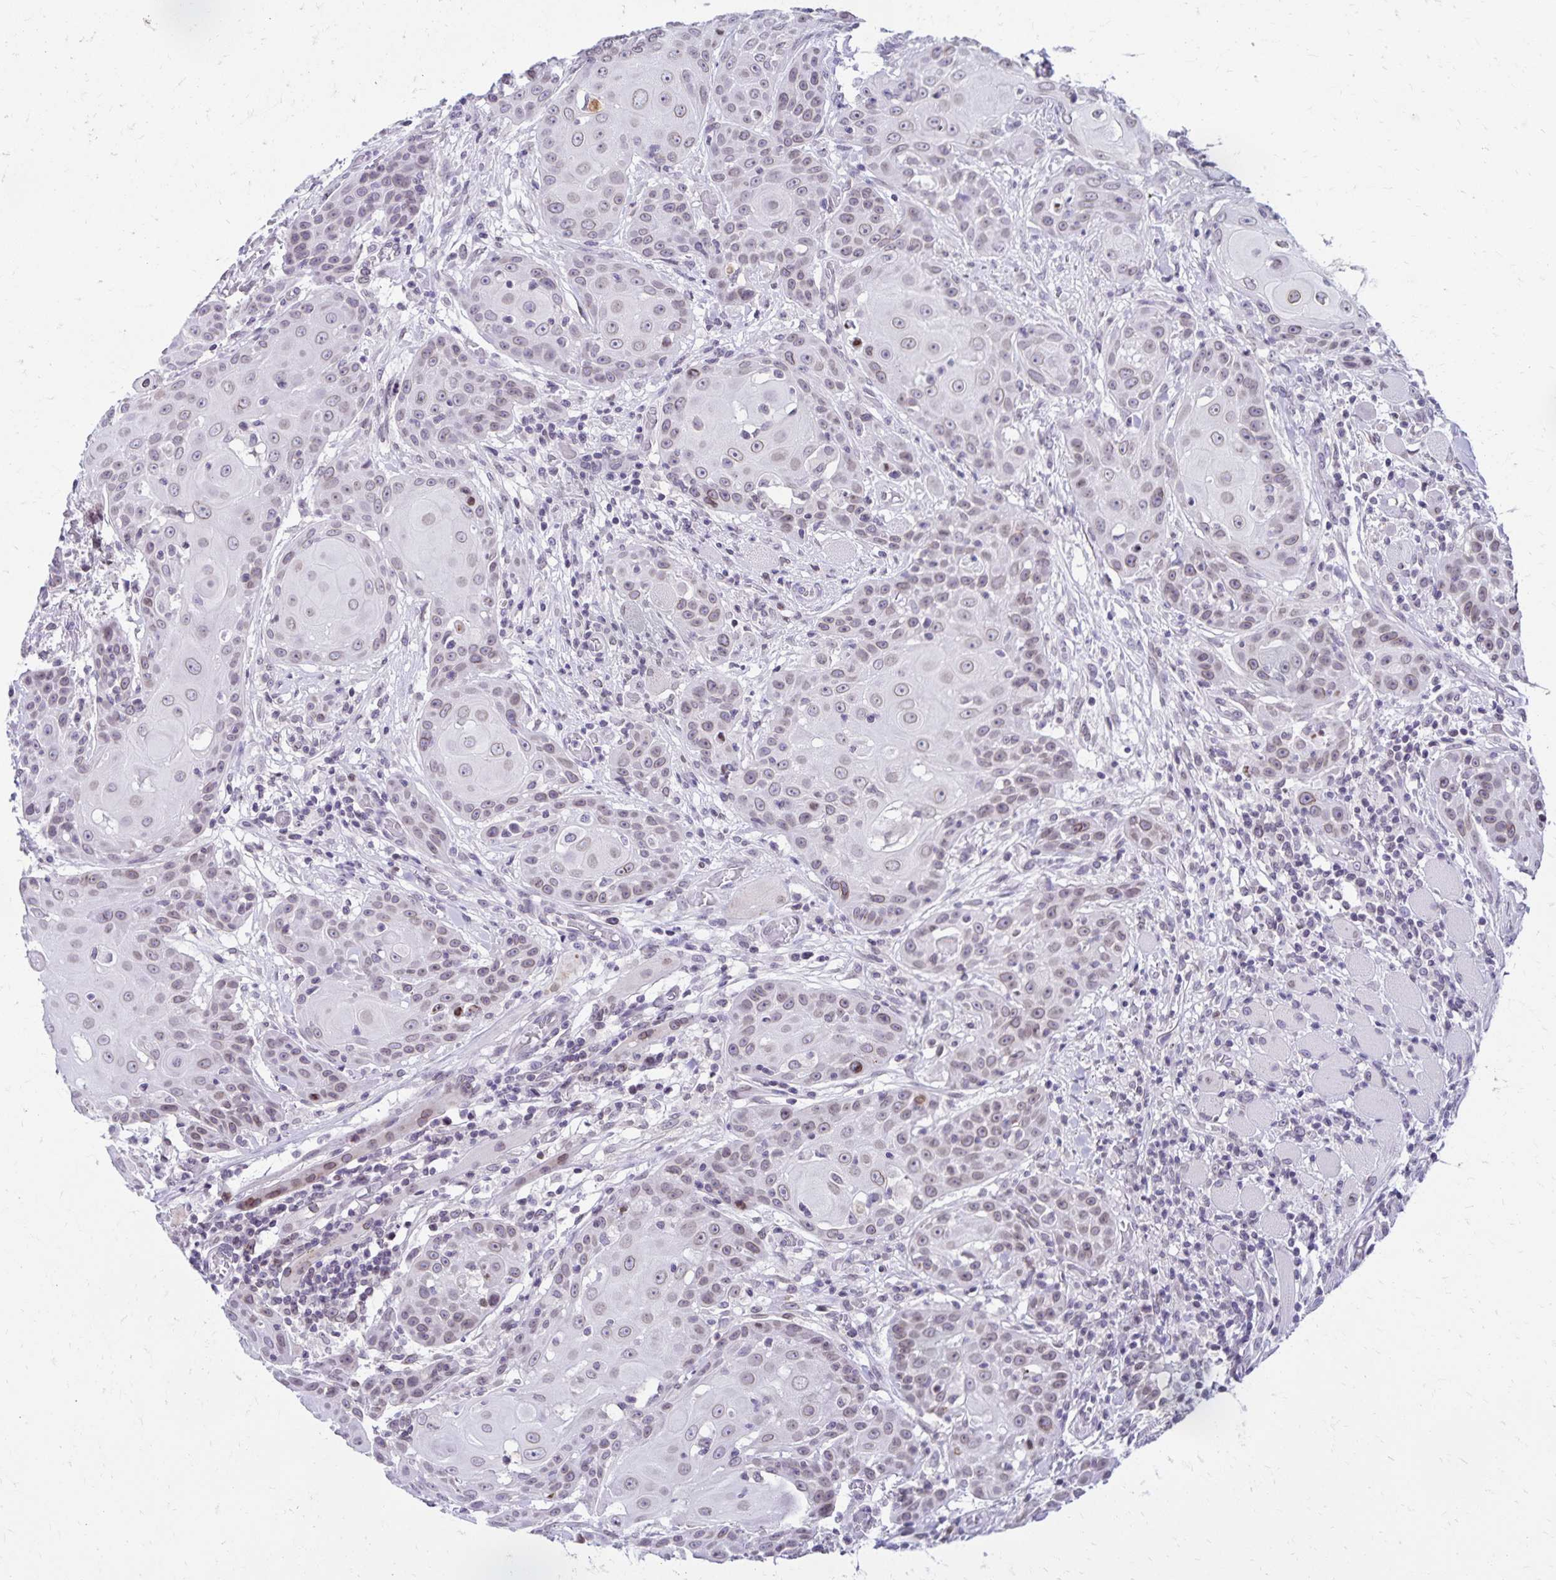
{"staining": {"intensity": "weak", "quantity": "<25%", "location": "nuclear"}, "tissue": "head and neck cancer", "cell_type": "Tumor cells", "image_type": "cancer", "snomed": [{"axis": "morphology", "description": "Normal tissue, NOS"}, {"axis": "morphology", "description": "Squamous cell carcinoma, NOS"}, {"axis": "topography", "description": "Oral tissue"}, {"axis": "topography", "description": "Head-Neck"}], "caption": "An immunohistochemistry image of head and neck cancer is shown. There is no staining in tumor cells of head and neck cancer.", "gene": "FAM166C", "patient": {"sex": "female", "age": 55}}